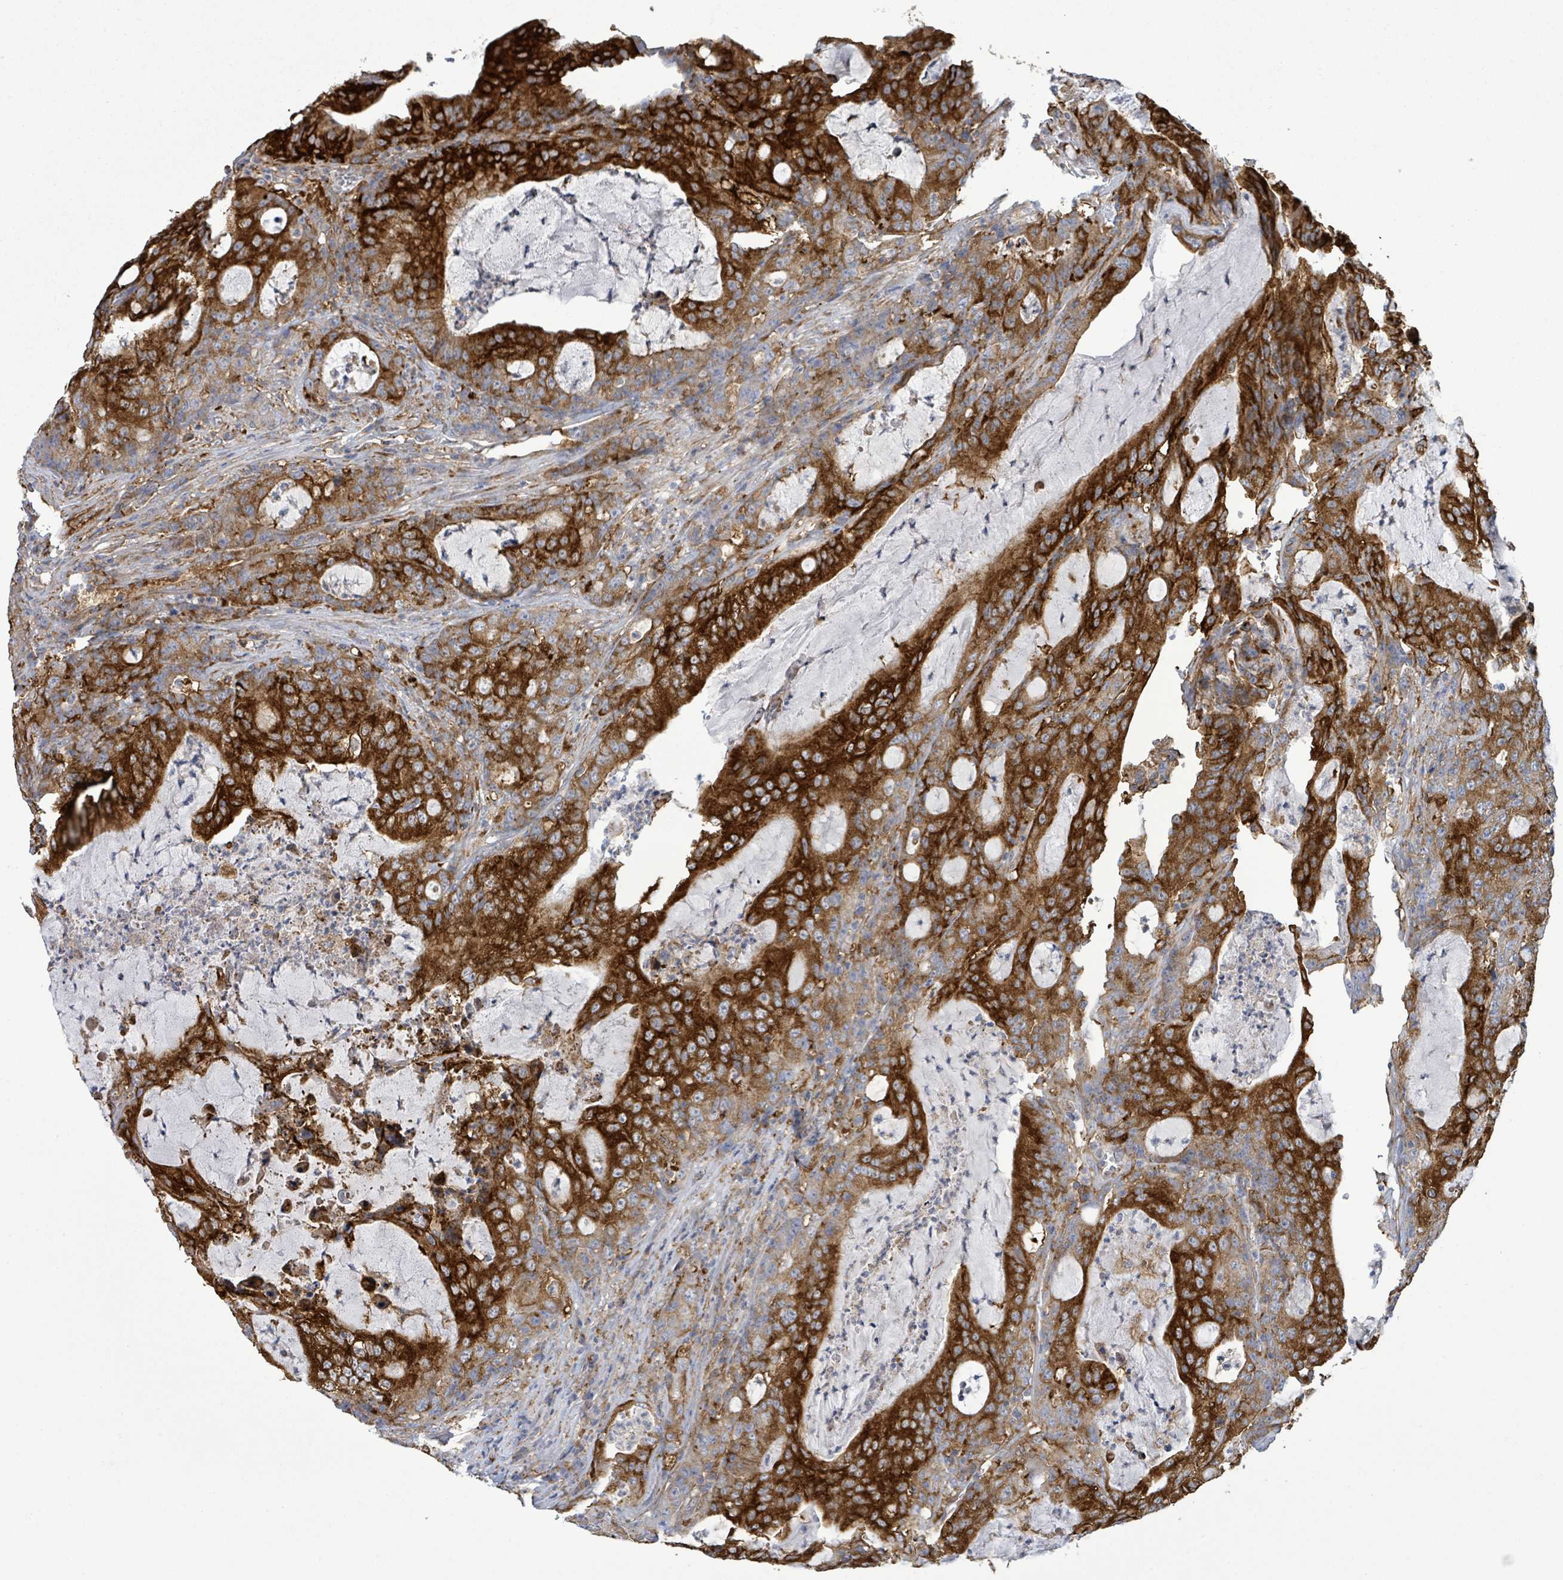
{"staining": {"intensity": "strong", "quantity": ">75%", "location": "cytoplasmic/membranous"}, "tissue": "colorectal cancer", "cell_type": "Tumor cells", "image_type": "cancer", "snomed": [{"axis": "morphology", "description": "Adenocarcinoma, NOS"}, {"axis": "topography", "description": "Colon"}], "caption": "Human colorectal adenocarcinoma stained for a protein (brown) shows strong cytoplasmic/membranous positive staining in about >75% of tumor cells.", "gene": "EGFL7", "patient": {"sex": "male", "age": 83}}